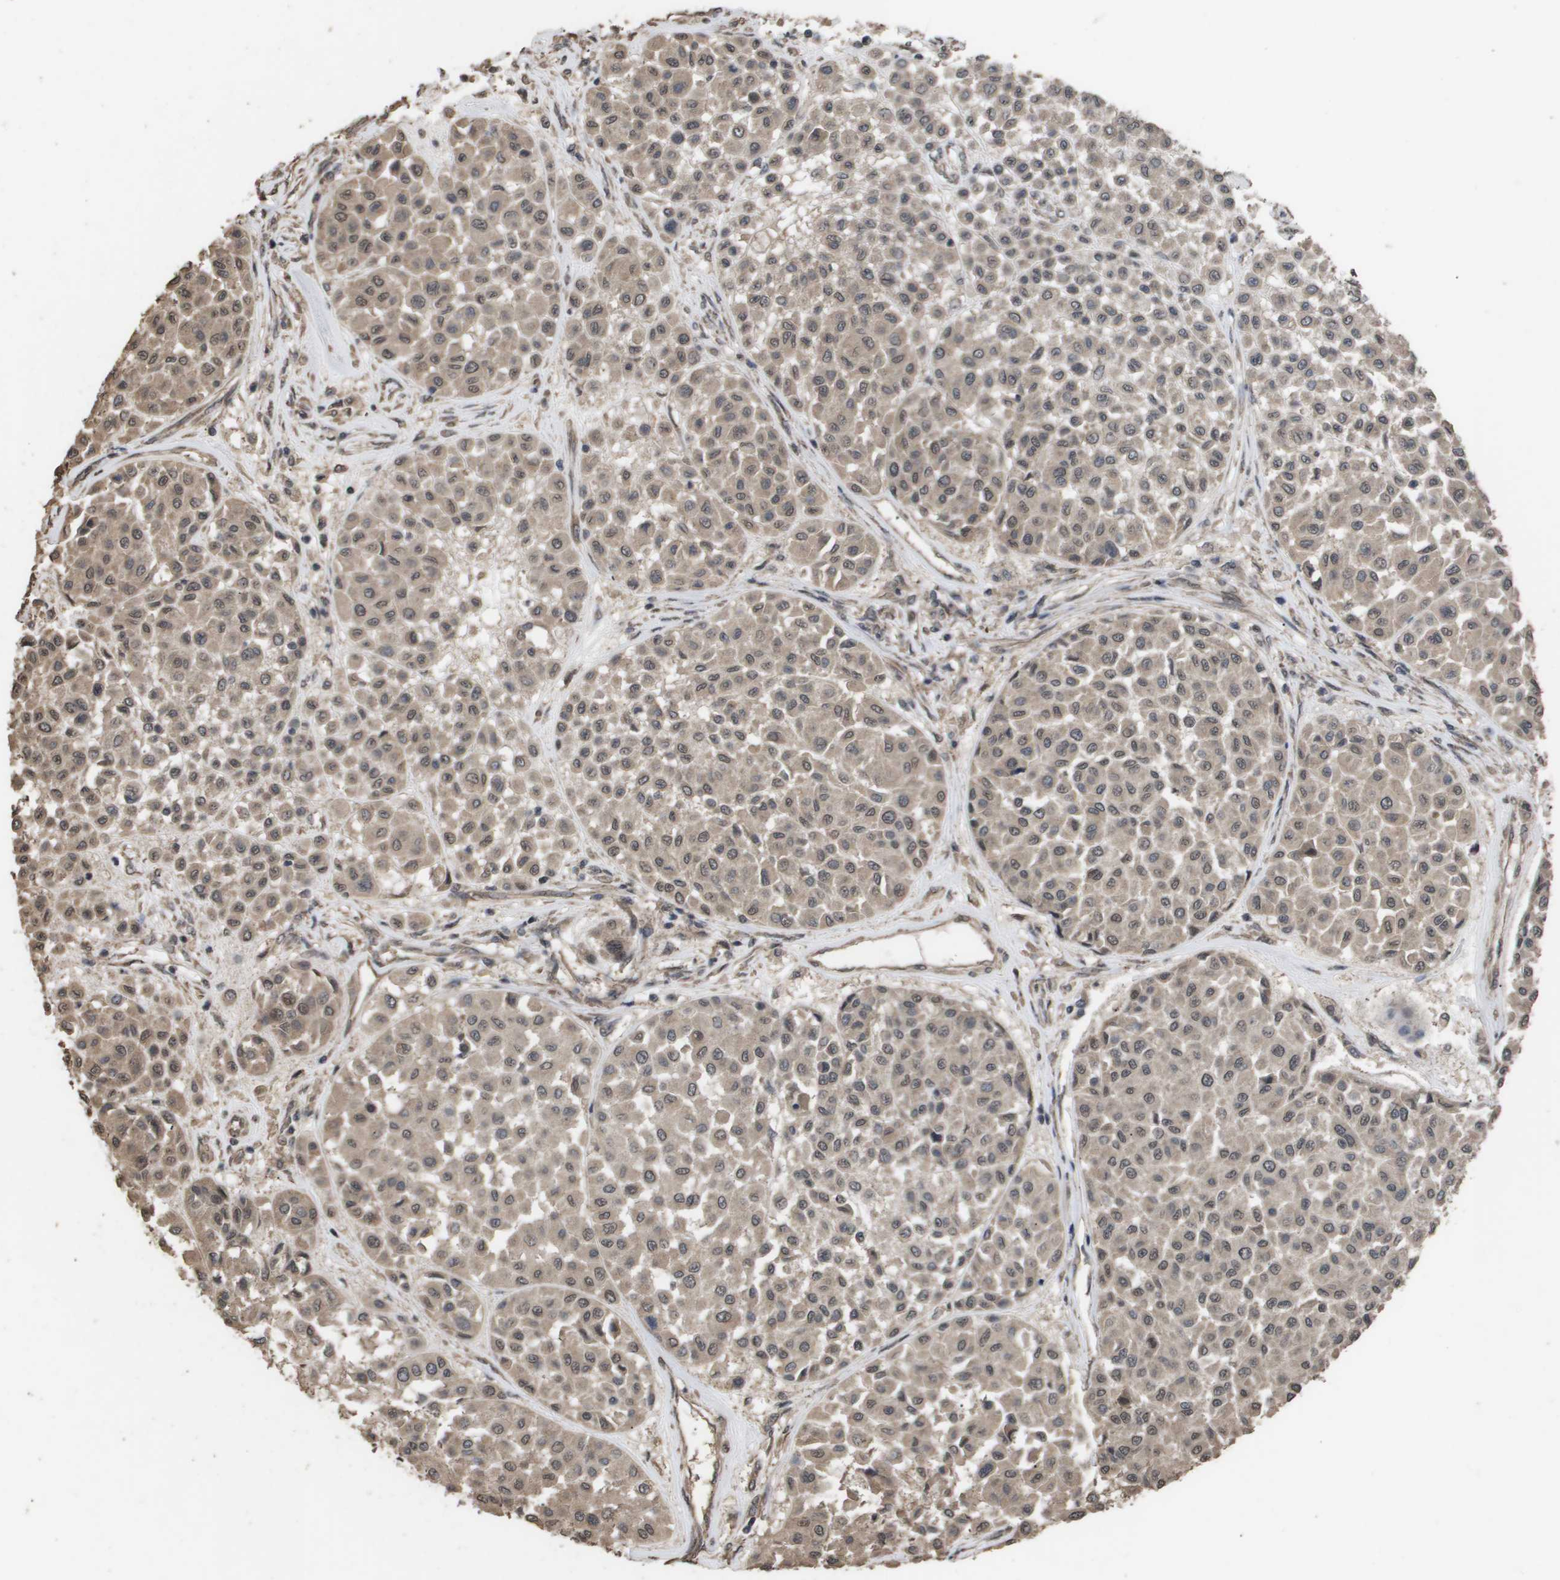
{"staining": {"intensity": "weak", "quantity": ">75%", "location": "cytoplasmic/membranous"}, "tissue": "melanoma", "cell_type": "Tumor cells", "image_type": "cancer", "snomed": [{"axis": "morphology", "description": "Malignant melanoma, Metastatic site"}, {"axis": "topography", "description": "Soft tissue"}], "caption": "Malignant melanoma (metastatic site) tissue demonstrates weak cytoplasmic/membranous expression in about >75% of tumor cells The staining was performed using DAB to visualize the protein expression in brown, while the nuclei were stained in blue with hematoxylin (Magnification: 20x).", "gene": "CUL5", "patient": {"sex": "male", "age": 41}}